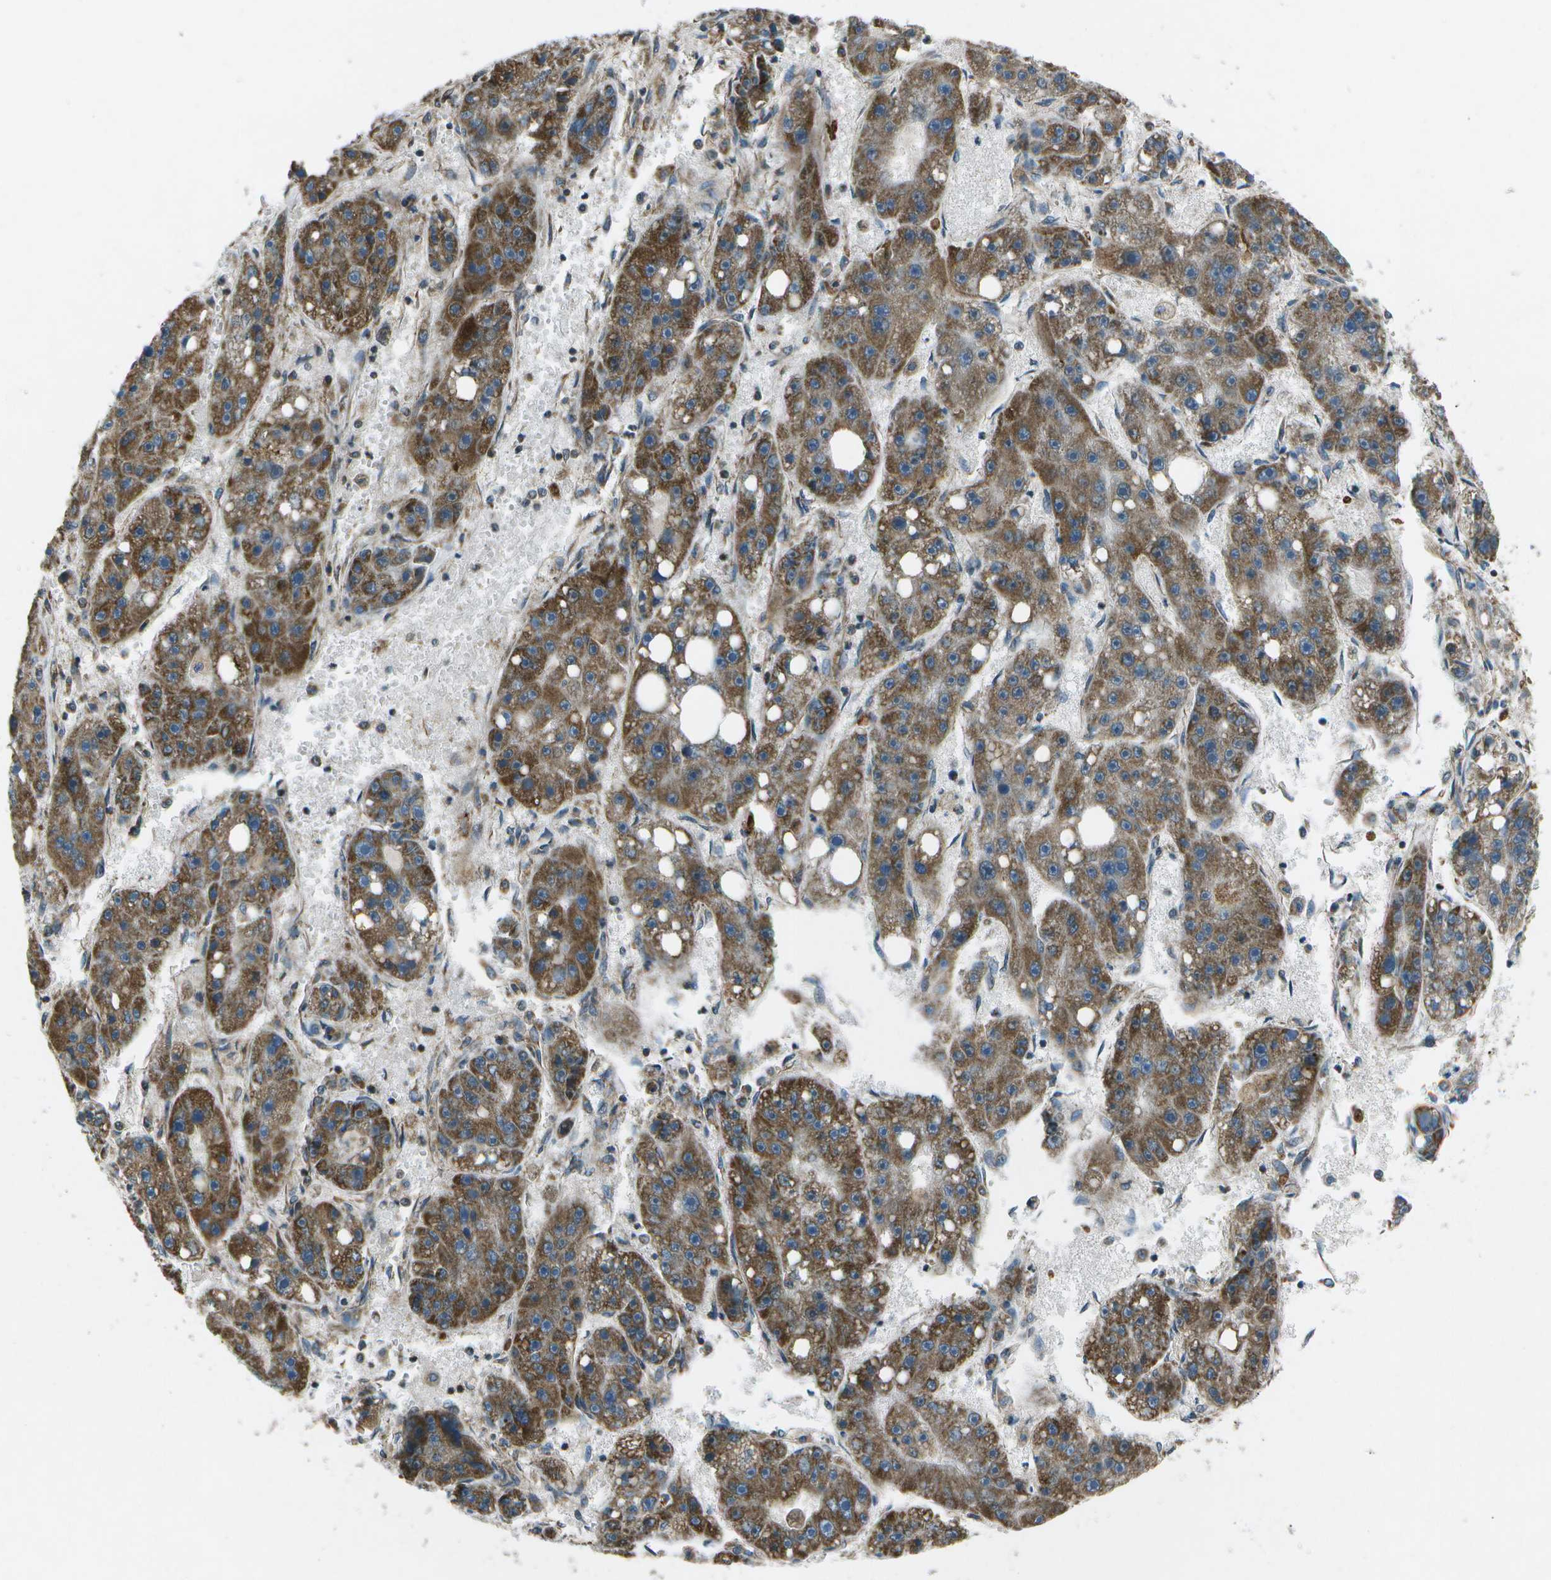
{"staining": {"intensity": "moderate", "quantity": ">75%", "location": "cytoplasmic/membranous"}, "tissue": "liver cancer", "cell_type": "Tumor cells", "image_type": "cancer", "snomed": [{"axis": "morphology", "description": "Carcinoma, Hepatocellular, NOS"}, {"axis": "topography", "description": "Liver"}], "caption": "An immunohistochemistry (IHC) photomicrograph of neoplastic tissue is shown. Protein staining in brown labels moderate cytoplasmic/membranous positivity in hepatocellular carcinoma (liver) within tumor cells.", "gene": "EIF2AK1", "patient": {"sex": "female", "age": 61}}